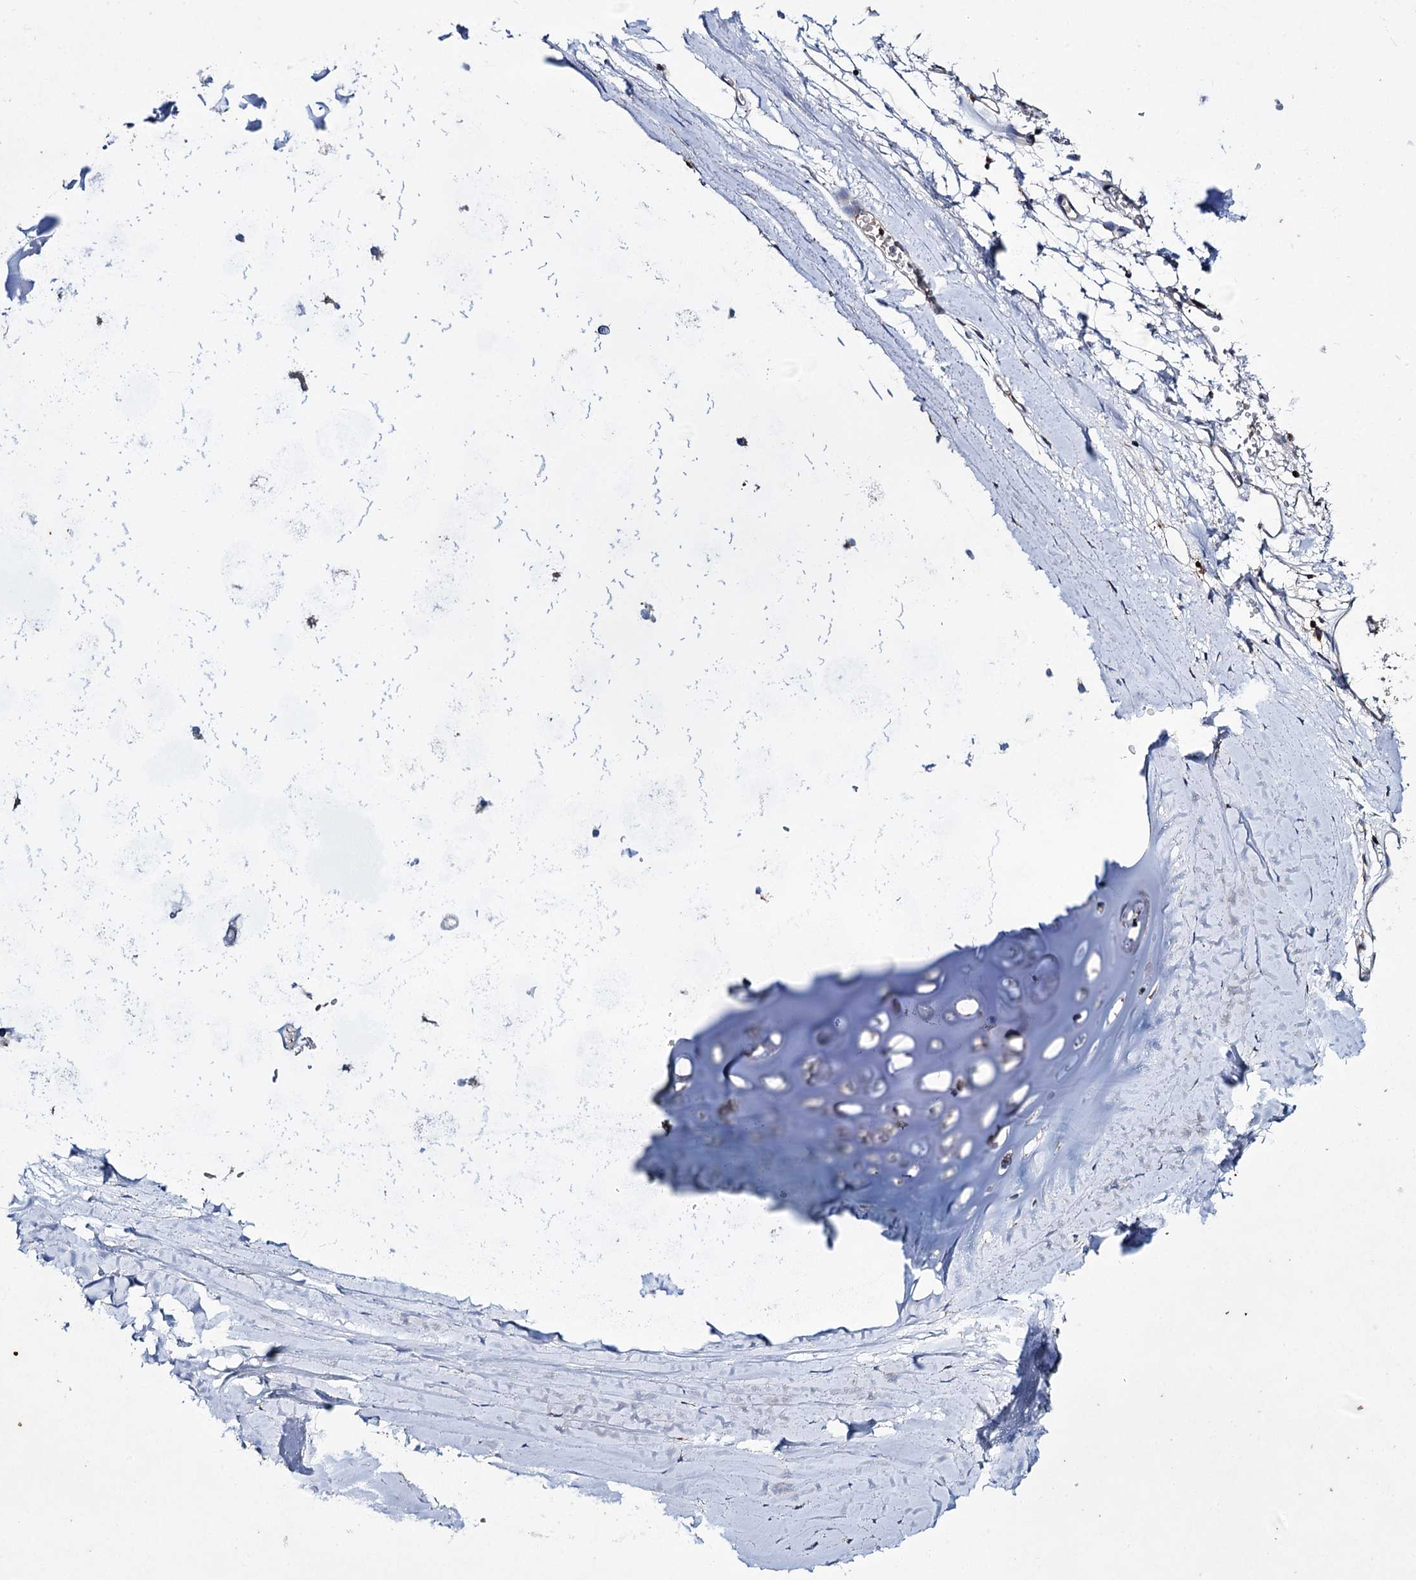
{"staining": {"intensity": "negative", "quantity": "none", "location": "none"}, "tissue": "adipose tissue", "cell_type": "Adipocytes", "image_type": "normal", "snomed": [{"axis": "morphology", "description": "Normal tissue, NOS"}, {"axis": "topography", "description": "Lymph node"}, {"axis": "topography", "description": "Bronchus"}], "caption": "Immunohistochemistry image of unremarkable adipose tissue: adipose tissue stained with DAB exhibits no significant protein expression in adipocytes.", "gene": "UBASH3B", "patient": {"sex": "male", "age": 63}}